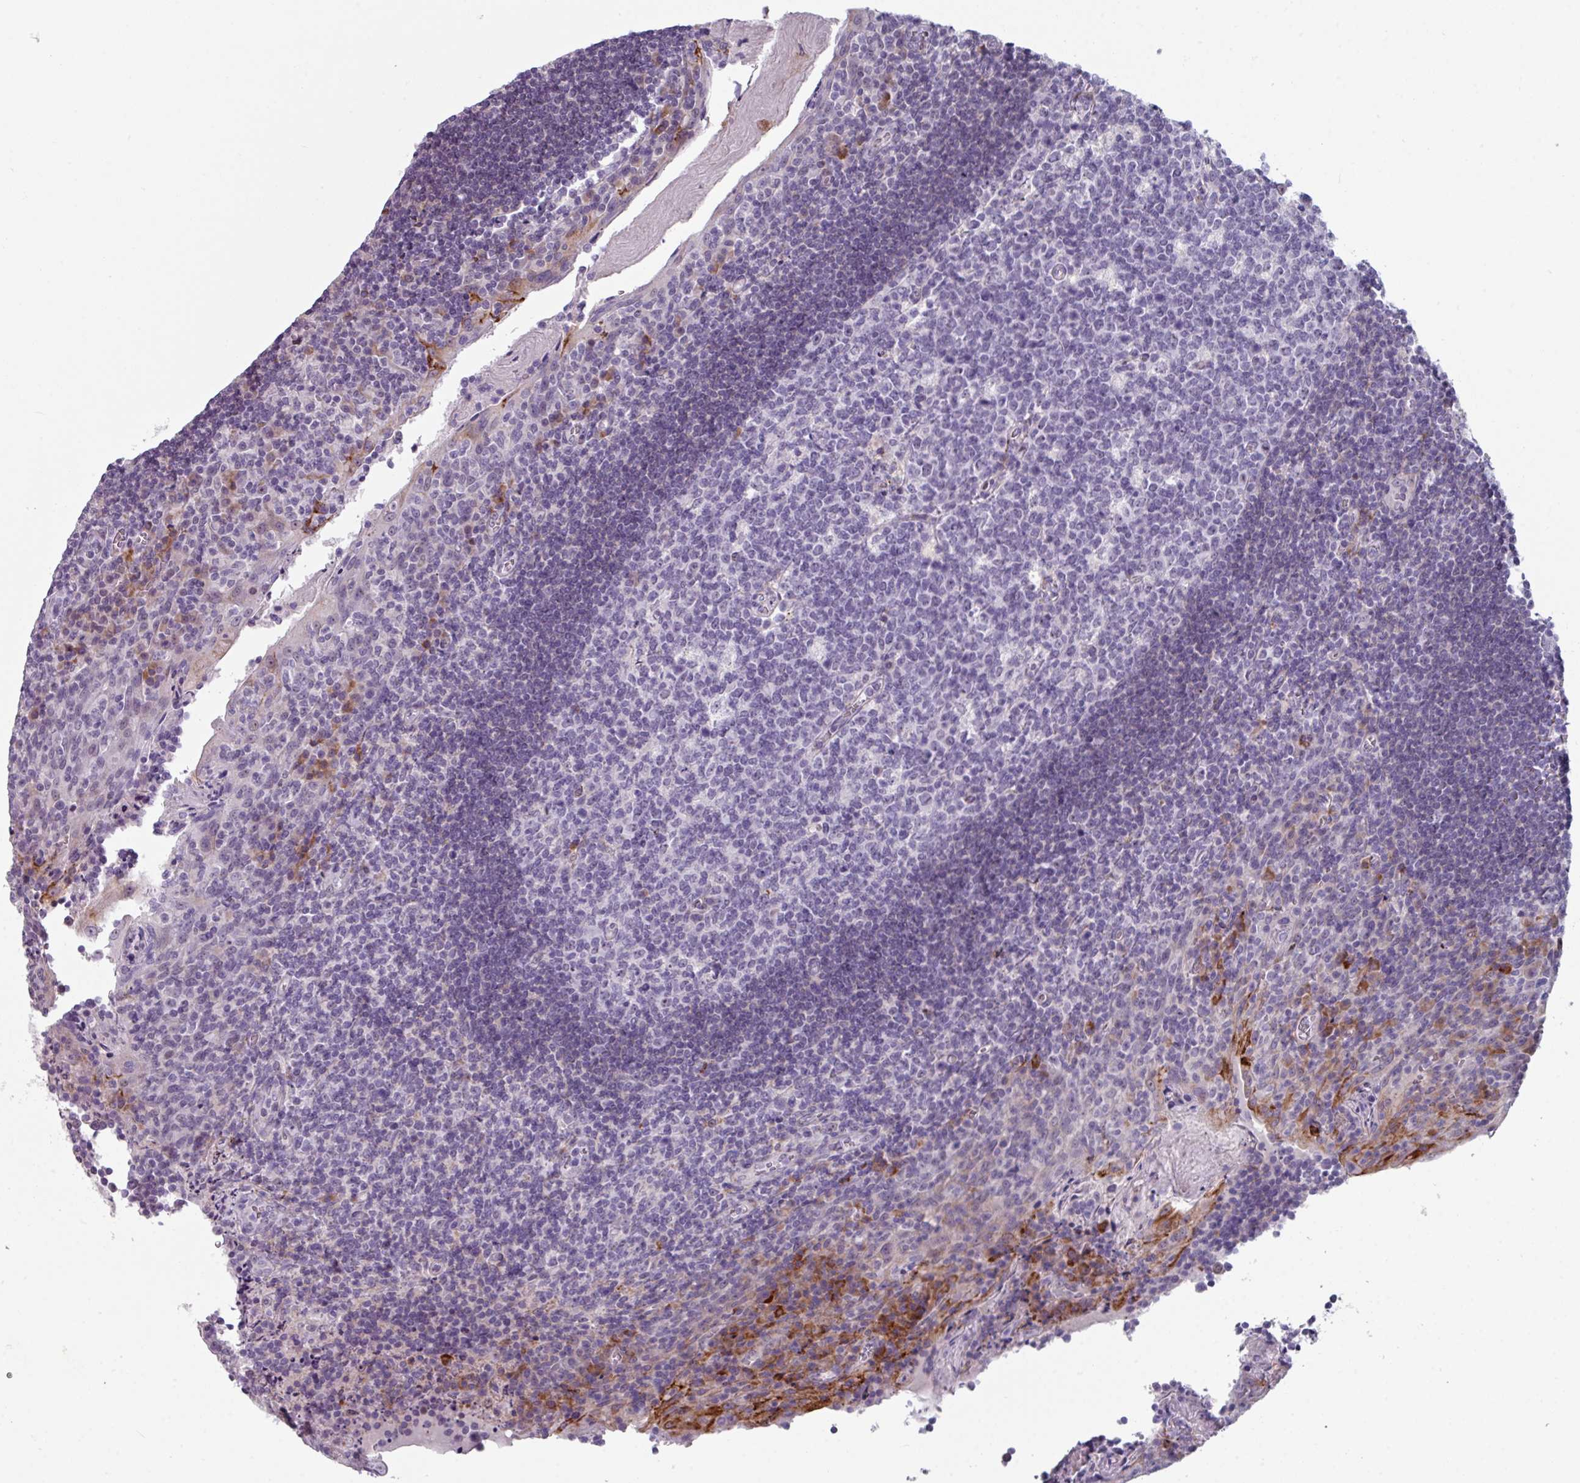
{"staining": {"intensity": "negative", "quantity": "none", "location": "none"}, "tissue": "tonsil", "cell_type": "Germinal center cells", "image_type": "normal", "snomed": [{"axis": "morphology", "description": "Normal tissue, NOS"}, {"axis": "topography", "description": "Tonsil"}], "caption": "DAB immunohistochemical staining of unremarkable tonsil shows no significant expression in germinal center cells.", "gene": "BMS1", "patient": {"sex": "male", "age": 17}}